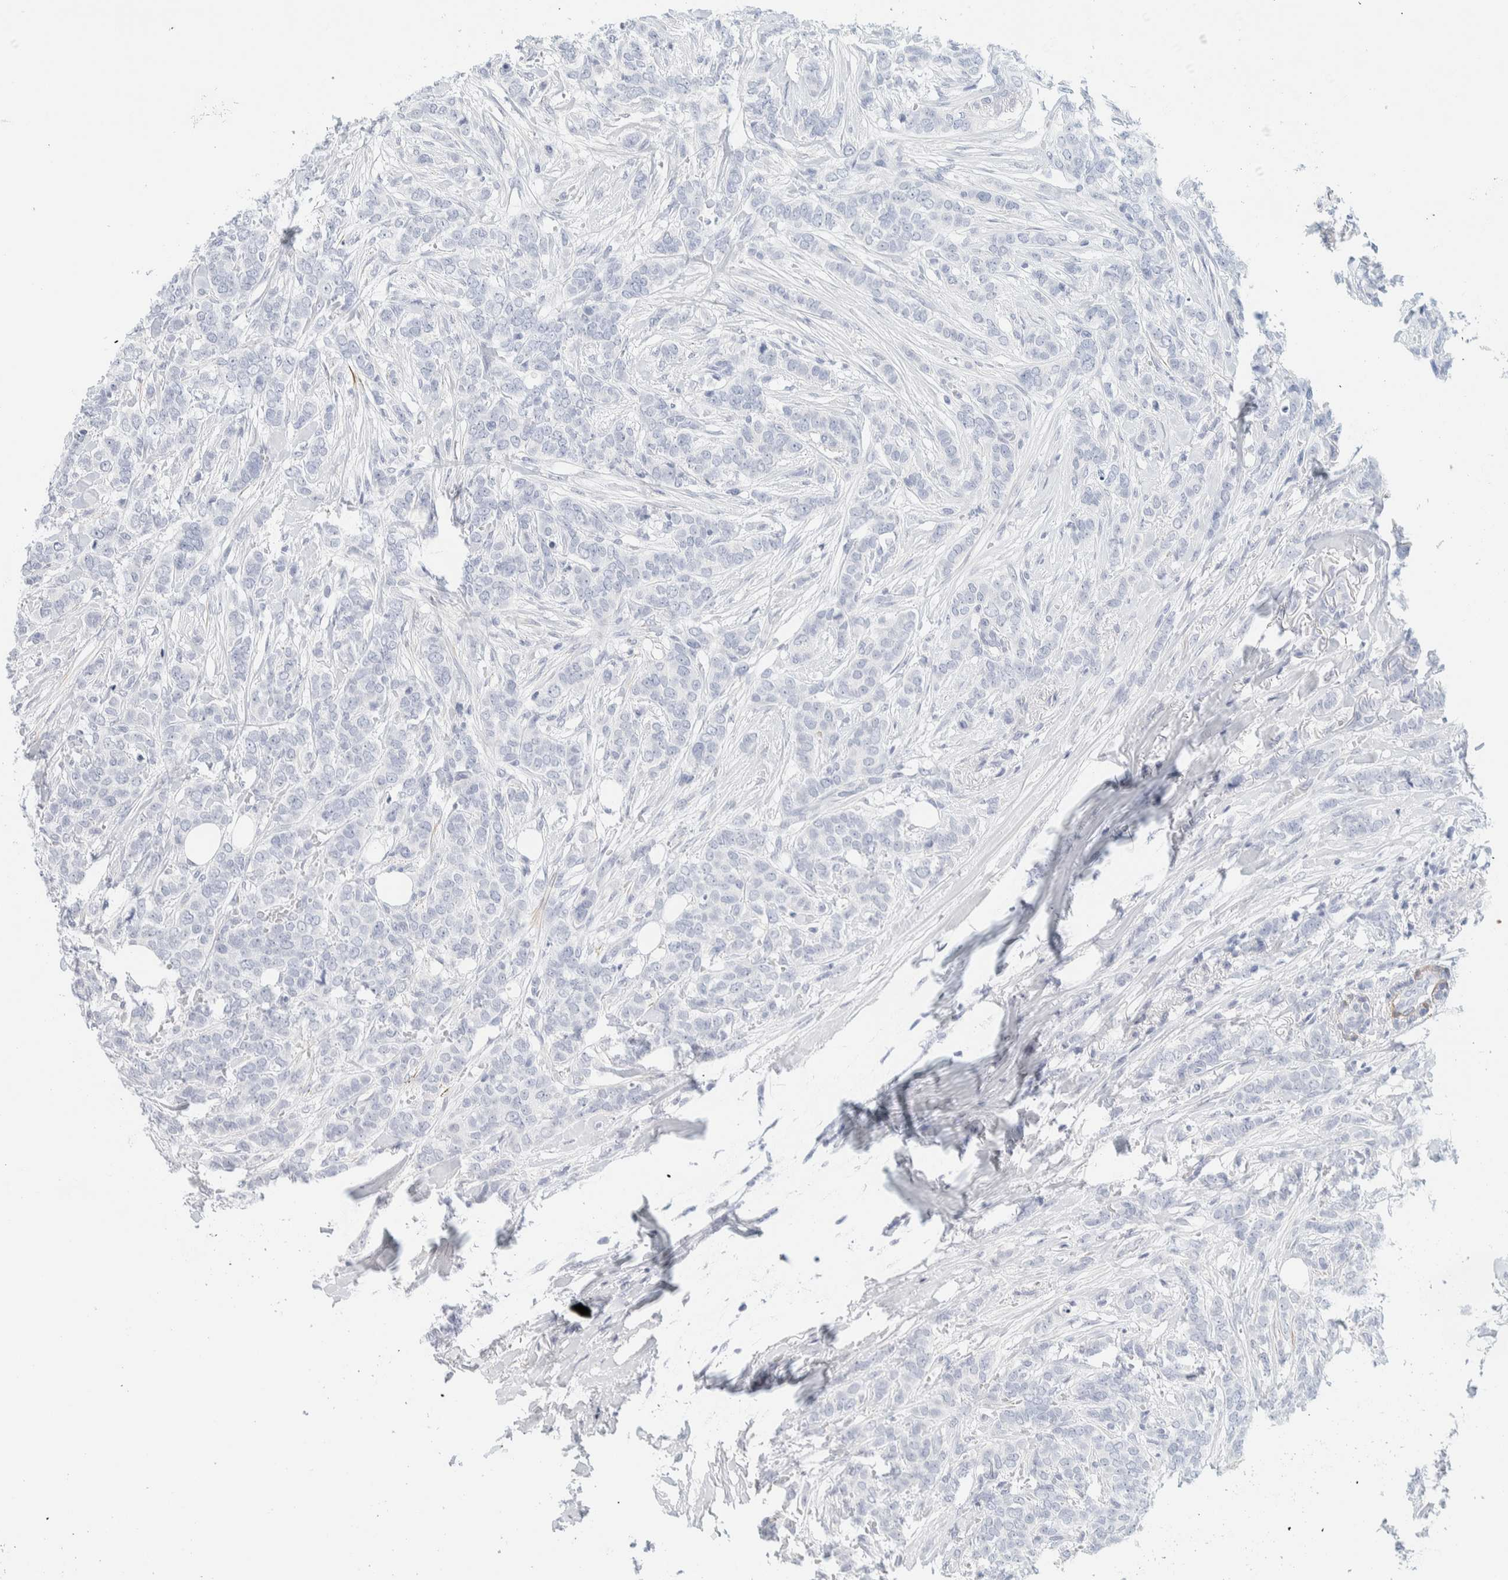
{"staining": {"intensity": "negative", "quantity": "none", "location": "none"}, "tissue": "breast cancer", "cell_type": "Tumor cells", "image_type": "cancer", "snomed": [{"axis": "morphology", "description": "Lobular carcinoma"}, {"axis": "topography", "description": "Skin"}, {"axis": "topography", "description": "Breast"}], "caption": "Micrograph shows no significant protein expression in tumor cells of breast cancer (lobular carcinoma).", "gene": "AFMID", "patient": {"sex": "female", "age": 46}}